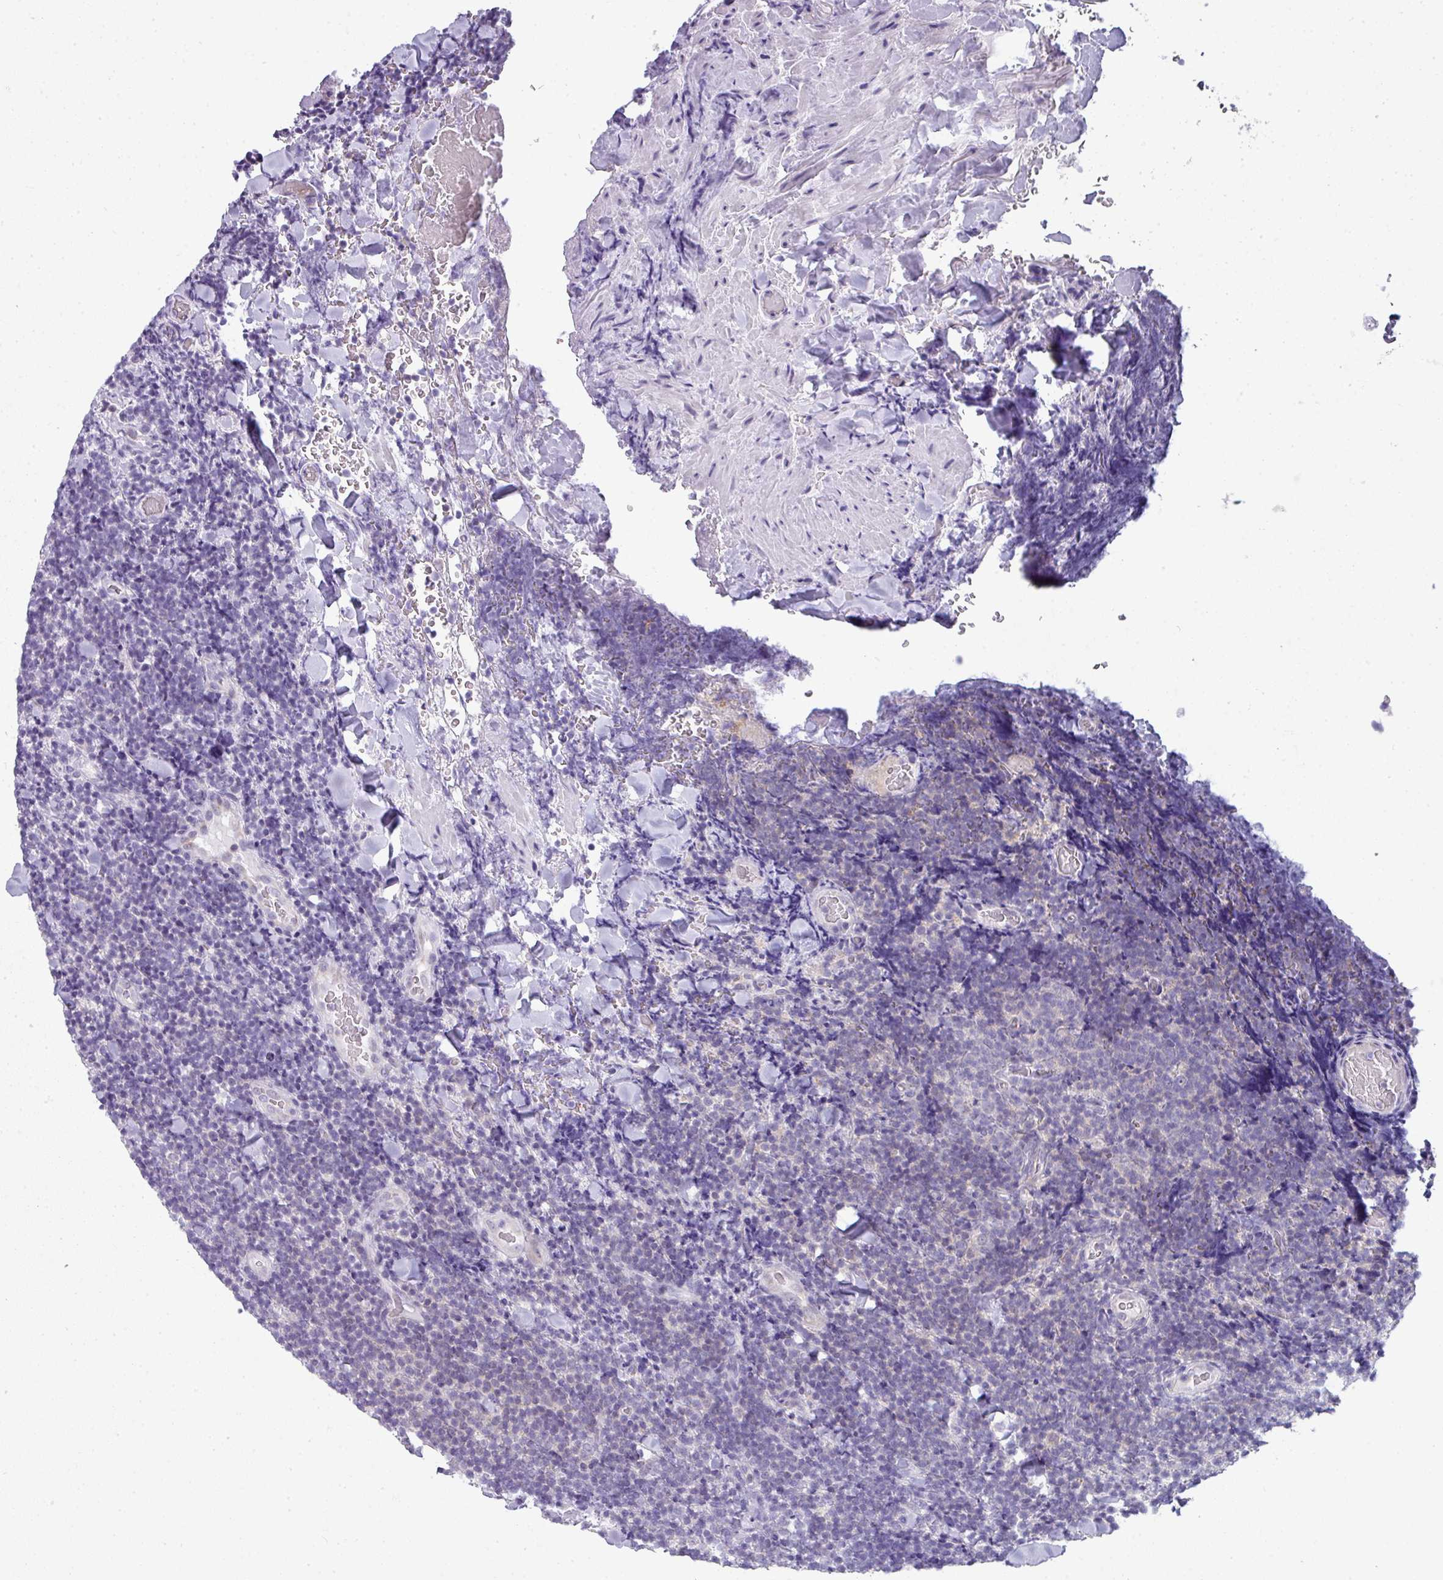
{"staining": {"intensity": "negative", "quantity": "none", "location": "none"}, "tissue": "lymphoma", "cell_type": "Tumor cells", "image_type": "cancer", "snomed": [{"axis": "morphology", "description": "Malignant lymphoma, non-Hodgkin's type, Low grade"}, {"axis": "topography", "description": "Lymph node"}], "caption": "Immunohistochemistry (IHC) micrograph of neoplastic tissue: lymphoma stained with DAB demonstrates no significant protein positivity in tumor cells.", "gene": "STAT5A", "patient": {"sex": "male", "age": 66}}